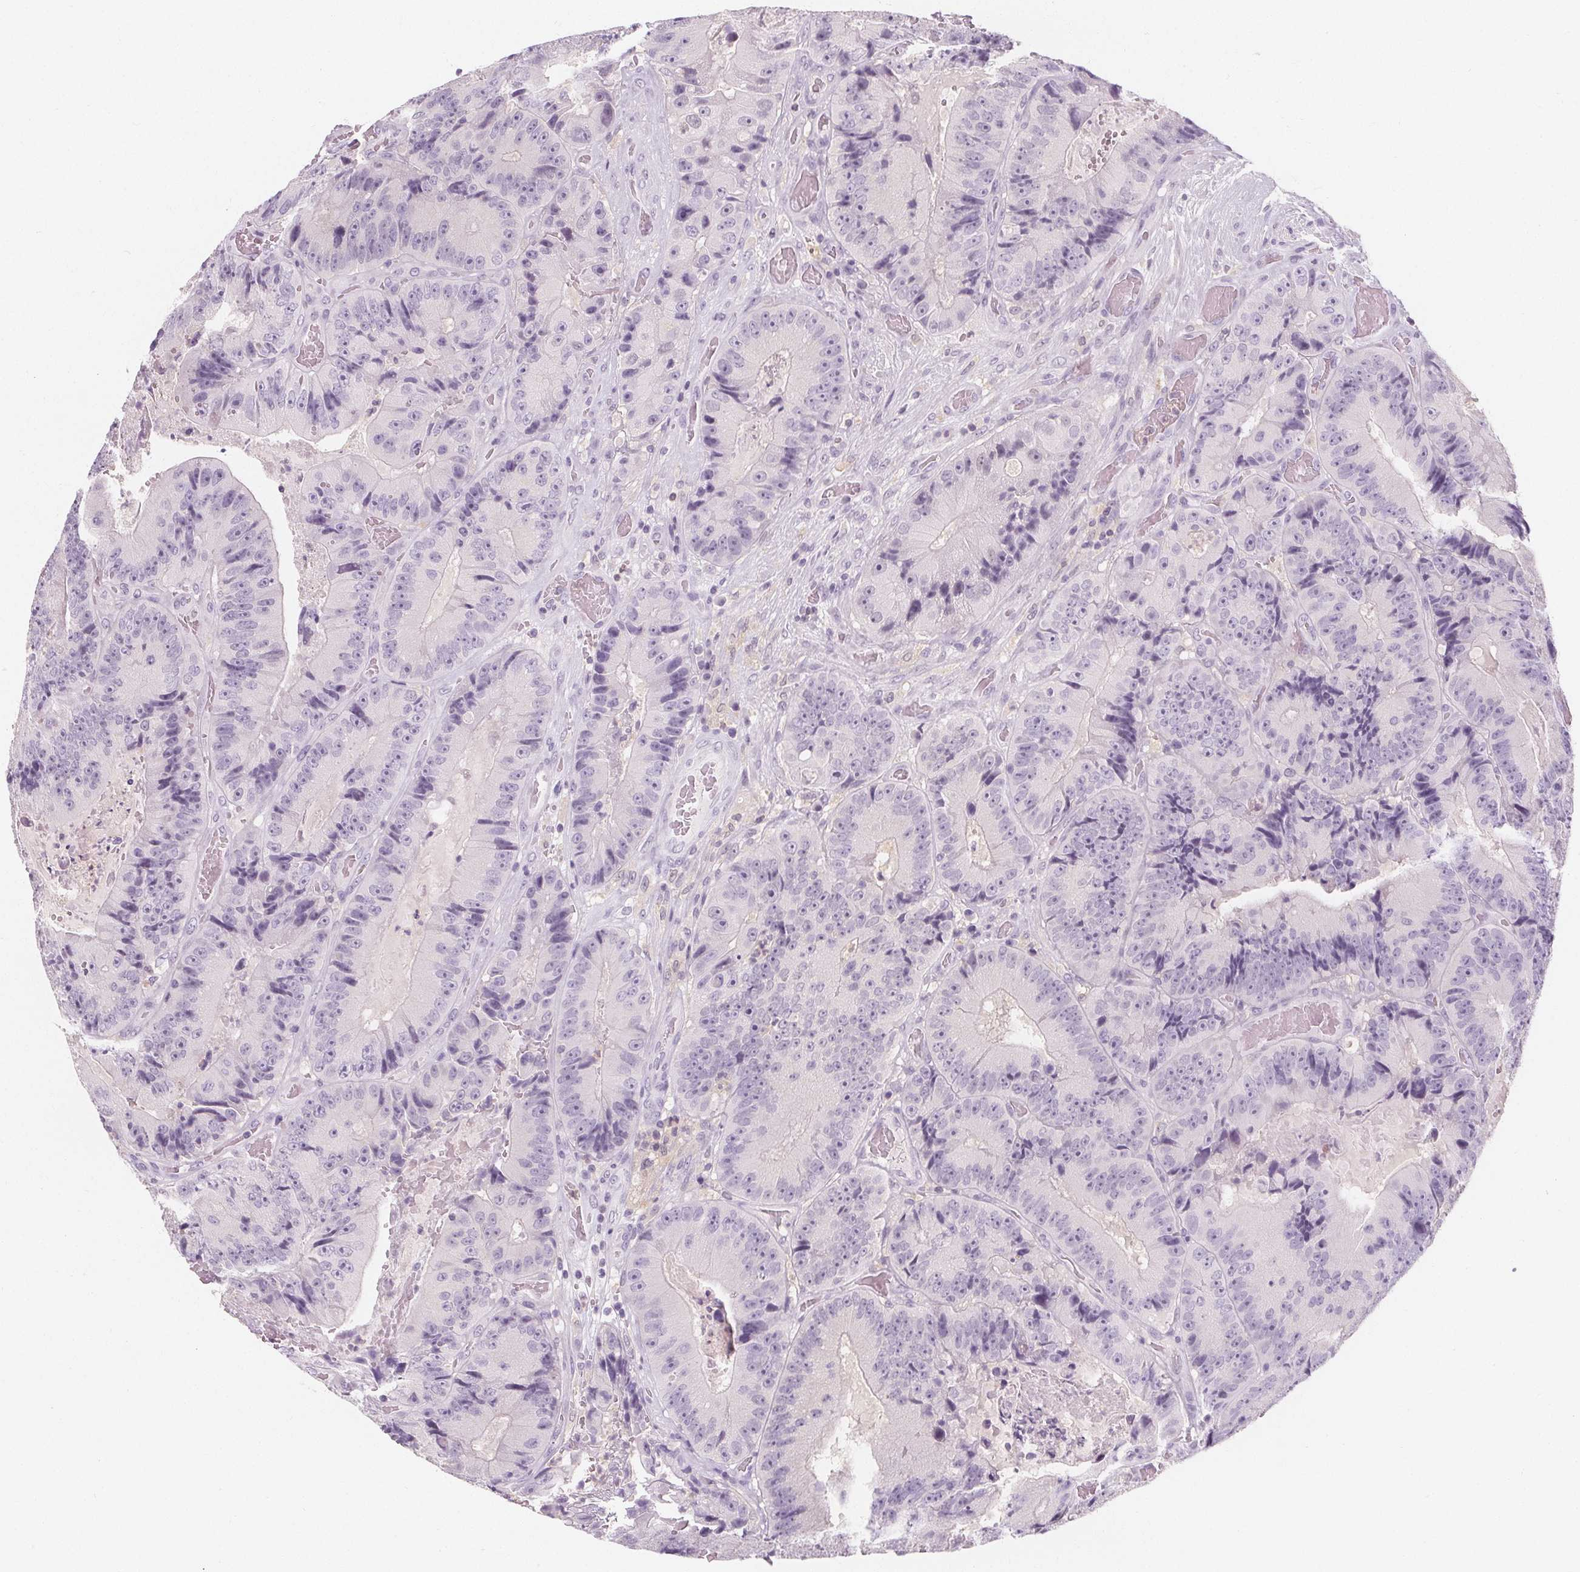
{"staining": {"intensity": "negative", "quantity": "none", "location": "none"}, "tissue": "colorectal cancer", "cell_type": "Tumor cells", "image_type": "cancer", "snomed": [{"axis": "morphology", "description": "Adenocarcinoma, NOS"}, {"axis": "topography", "description": "Colon"}], "caption": "Immunohistochemical staining of human colorectal cancer (adenocarcinoma) demonstrates no significant expression in tumor cells. Nuclei are stained in blue.", "gene": "UGP2", "patient": {"sex": "female", "age": 86}}